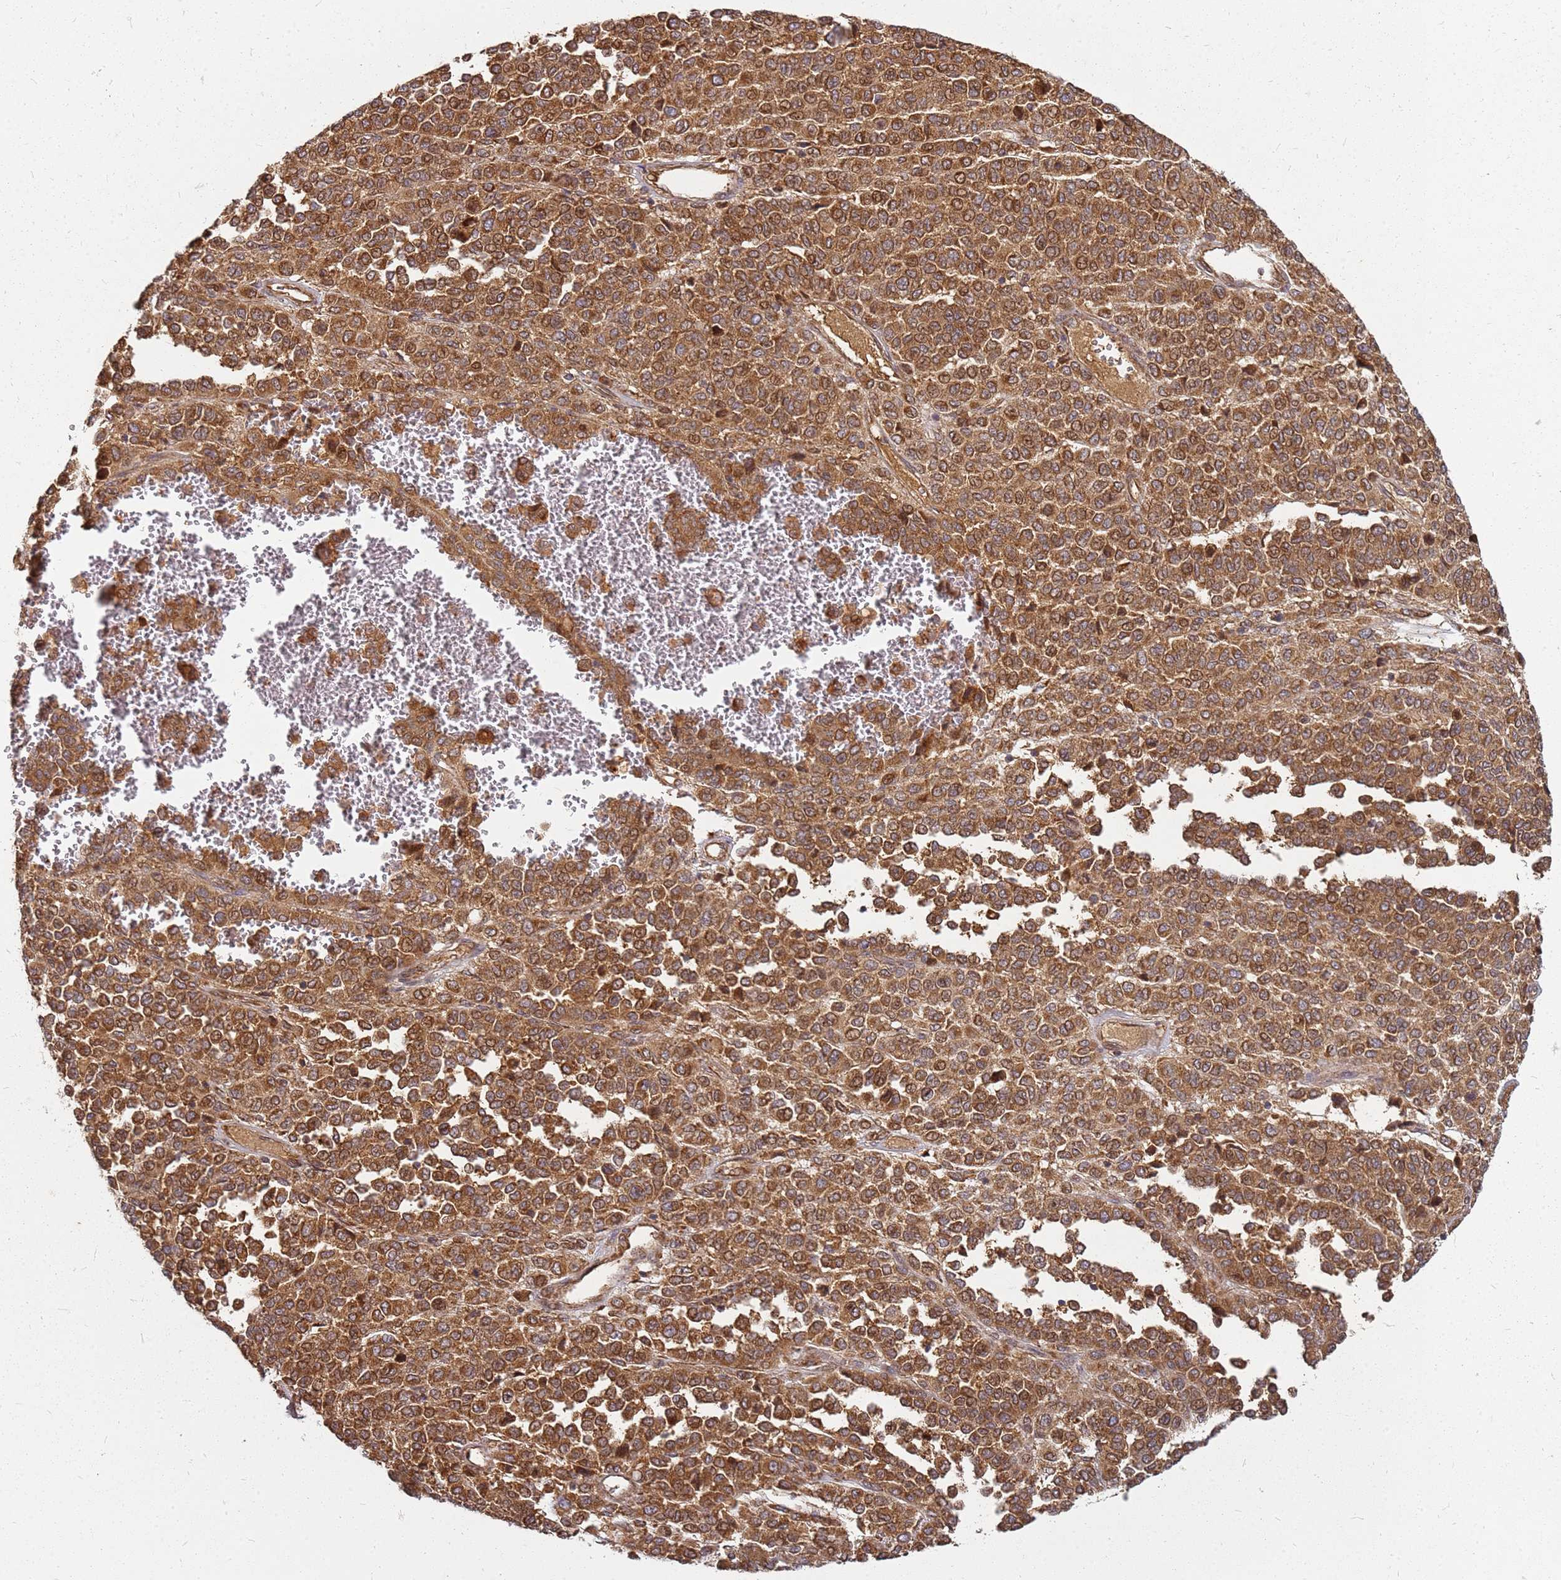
{"staining": {"intensity": "strong", "quantity": ">75%", "location": "cytoplasmic/membranous"}, "tissue": "melanoma", "cell_type": "Tumor cells", "image_type": "cancer", "snomed": [{"axis": "morphology", "description": "Malignant melanoma, Metastatic site"}, {"axis": "topography", "description": "Pancreas"}], "caption": "Human malignant melanoma (metastatic site) stained with a brown dye exhibits strong cytoplasmic/membranous positive positivity in approximately >75% of tumor cells.", "gene": "CCDC159", "patient": {"sex": "female", "age": 30}}